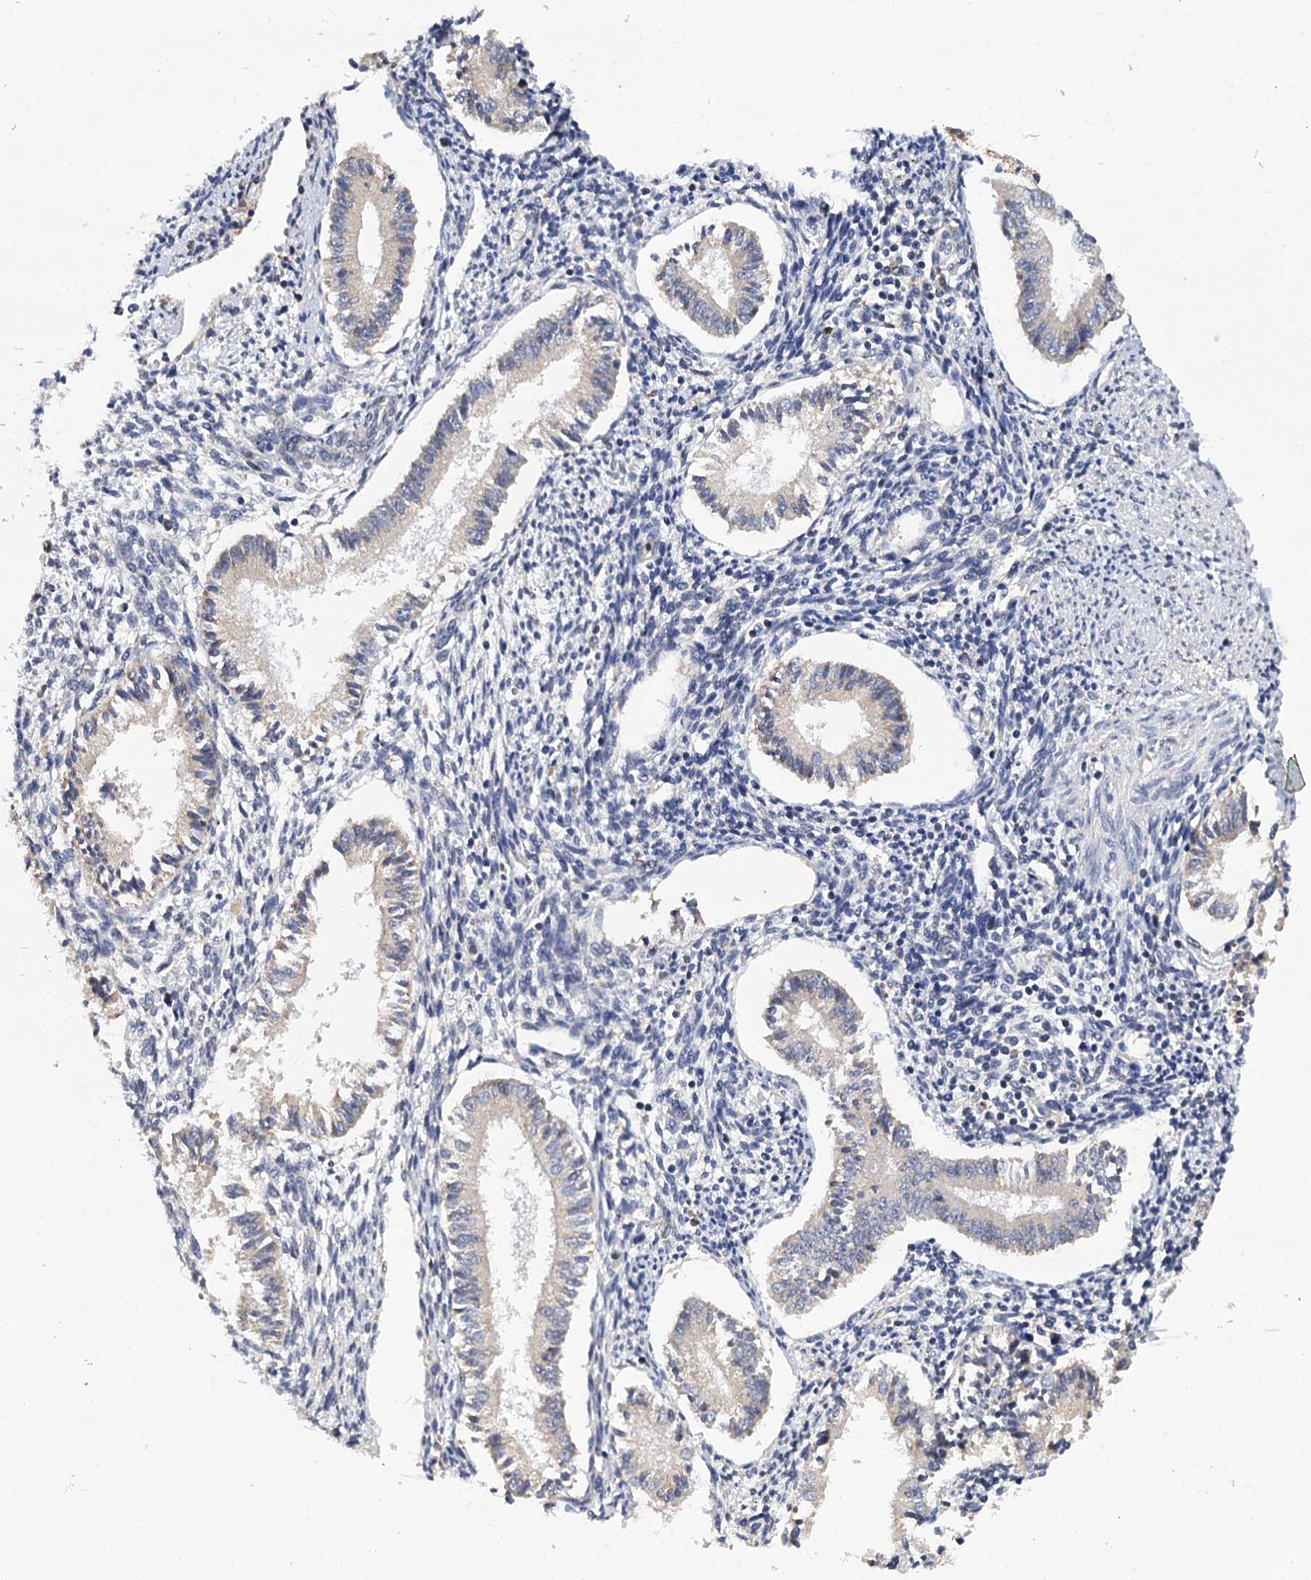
{"staining": {"intensity": "weak", "quantity": "<25%", "location": "cytoplasmic/membranous"}, "tissue": "endometrium", "cell_type": "Cells in endometrial stroma", "image_type": "normal", "snomed": [{"axis": "morphology", "description": "Normal tissue, NOS"}, {"axis": "topography", "description": "Uterus"}, {"axis": "topography", "description": "Endometrium"}], "caption": "A photomicrograph of endometrium stained for a protein demonstrates no brown staining in cells in endometrial stroma.", "gene": "SUPV3L1", "patient": {"sex": "female", "age": 48}}